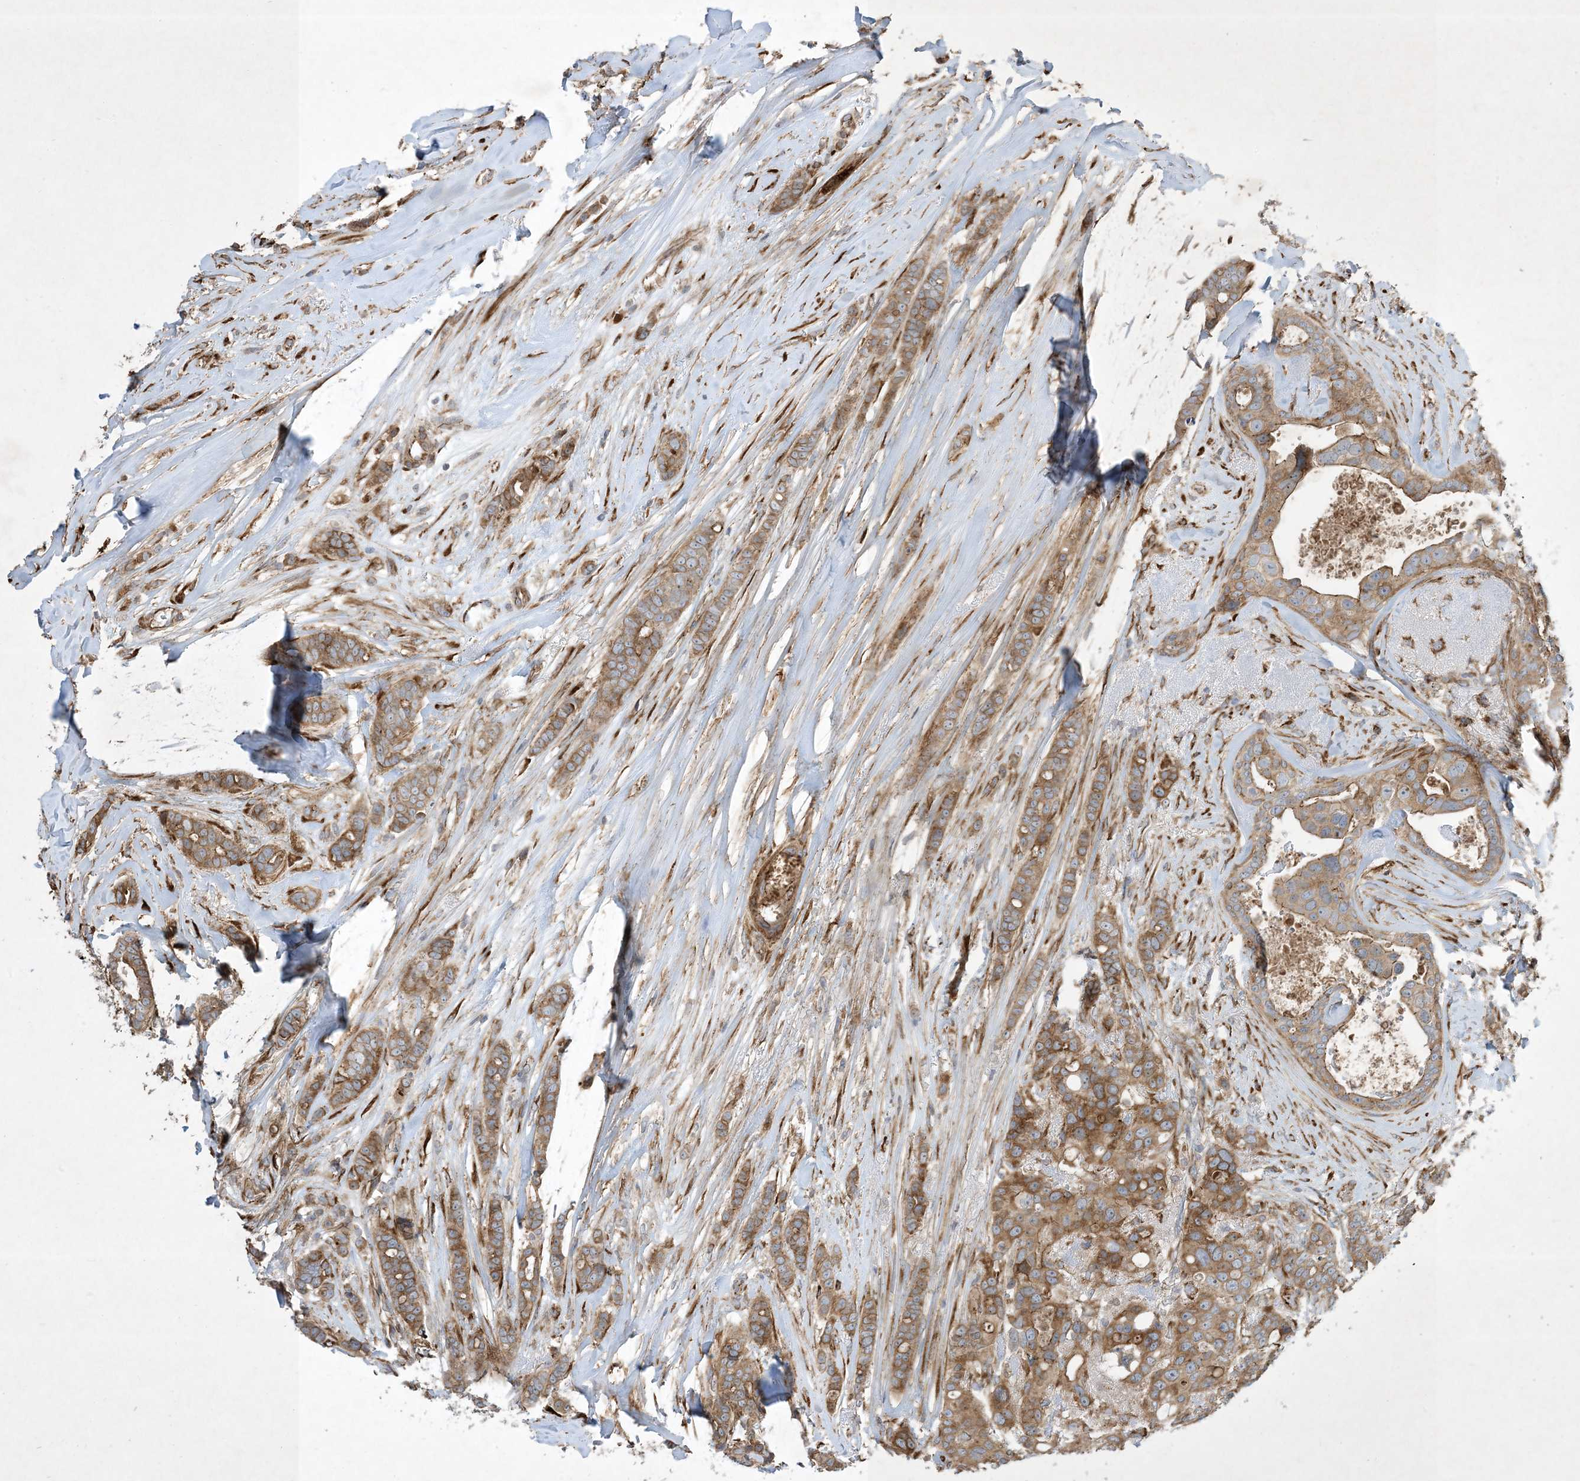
{"staining": {"intensity": "moderate", "quantity": ">75%", "location": "cytoplasmic/membranous"}, "tissue": "breast cancer", "cell_type": "Tumor cells", "image_type": "cancer", "snomed": [{"axis": "morphology", "description": "Lobular carcinoma"}, {"axis": "topography", "description": "Breast"}], "caption": "Protein staining of breast lobular carcinoma tissue shows moderate cytoplasmic/membranous positivity in approximately >75% of tumor cells.", "gene": "OTOP1", "patient": {"sex": "female", "age": 51}}